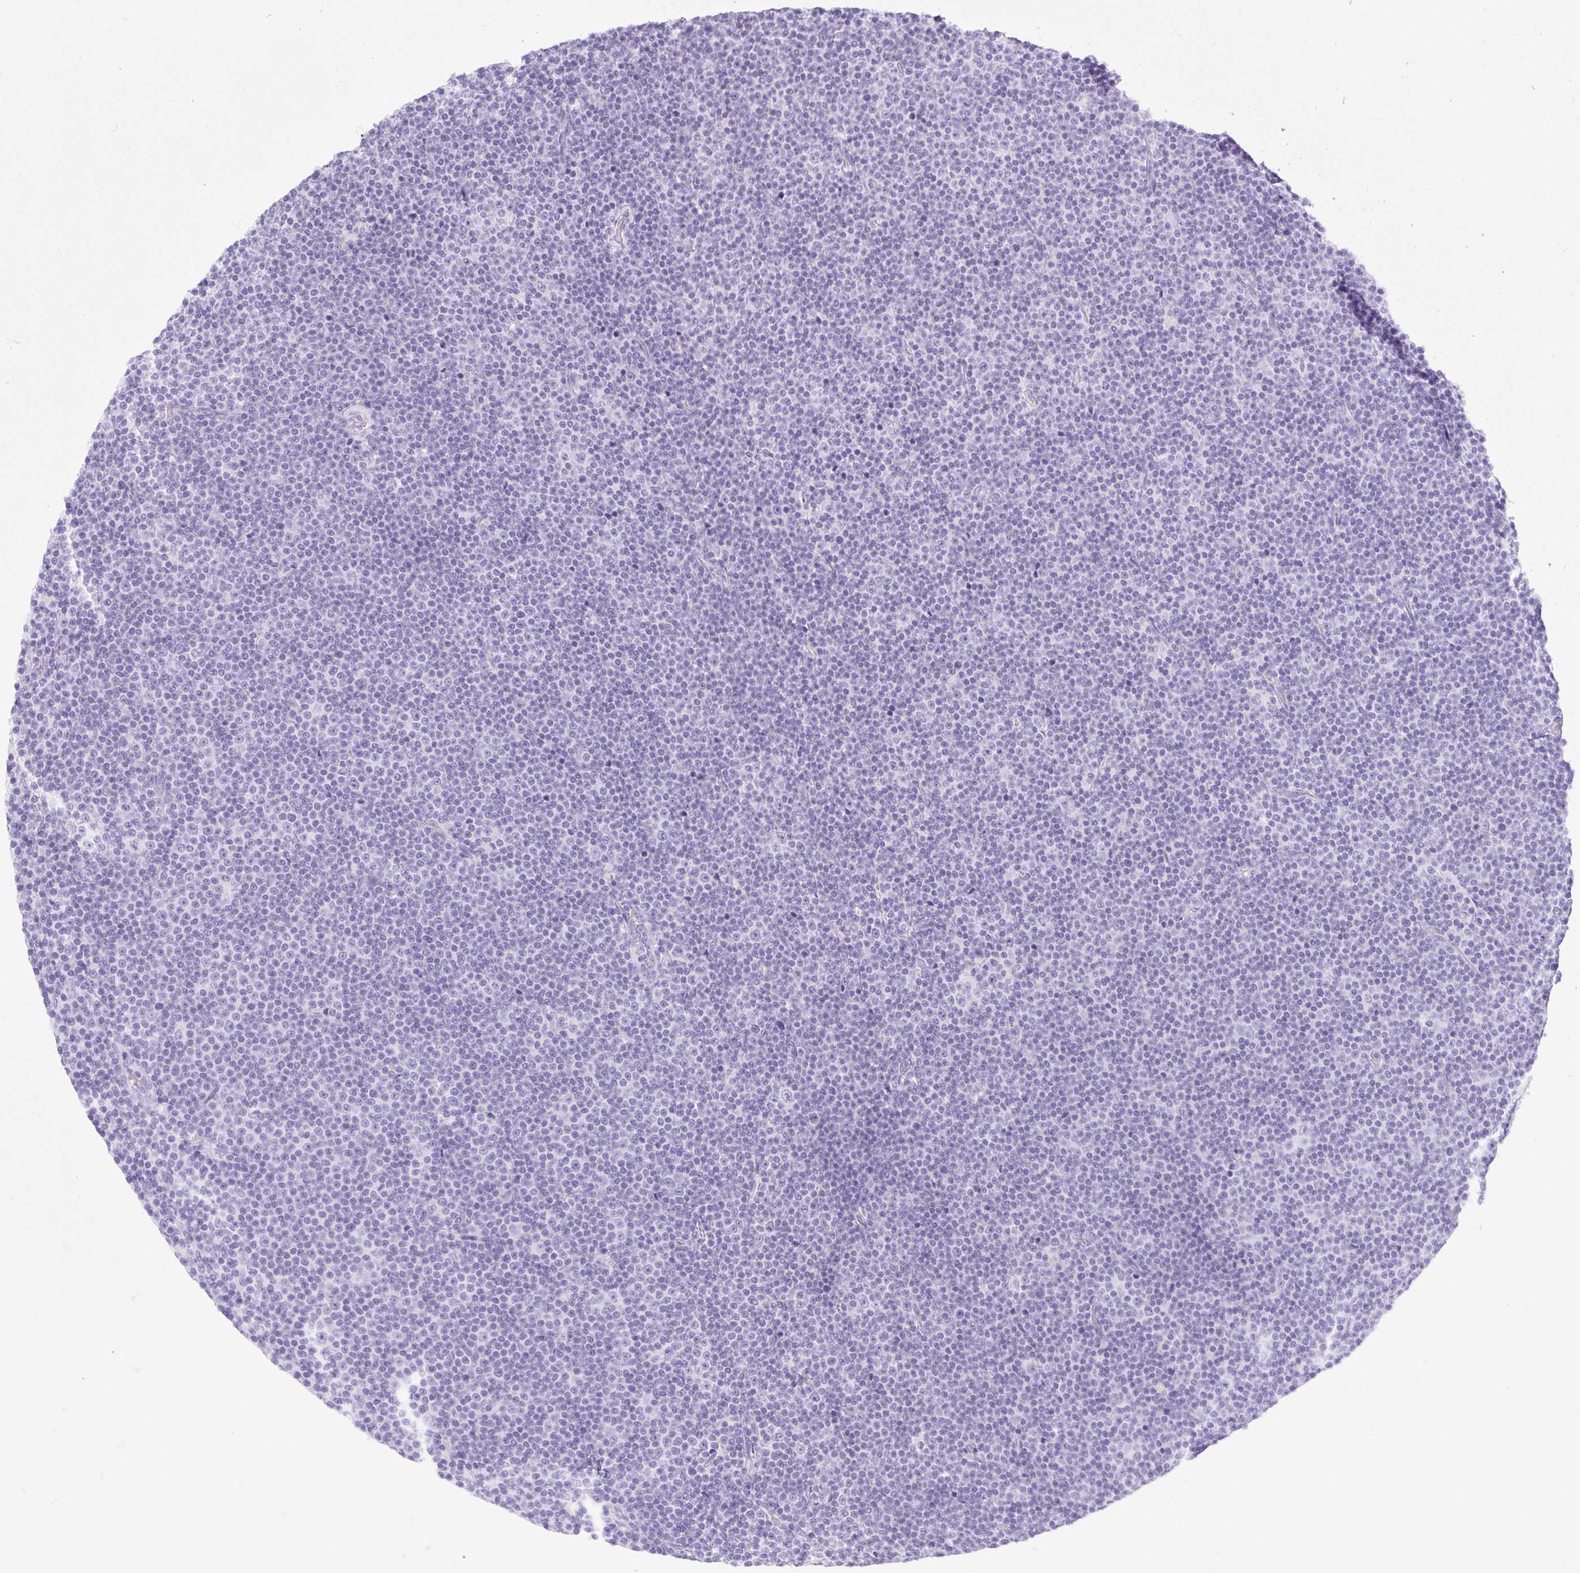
{"staining": {"intensity": "negative", "quantity": "none", "location": "none"}, "tissue": "lymphoma", "cell_type": "Tumor cells", "image_type": "cancer", "snomed": [{"axis": "morphology", "description": "Malignant lymphoma, non-Hodgkin's type, Low grade"}, {"axis": "topography", "description": "Lymph node"}], "caption": "Malignant lymphoma, non-Hodgkin's type (low-grade) was stained to show a protein in brown. There is no significant expression in tumor cells.", "gene": "SLC25A40", "patient": {"sex": "female", "age": 67}}